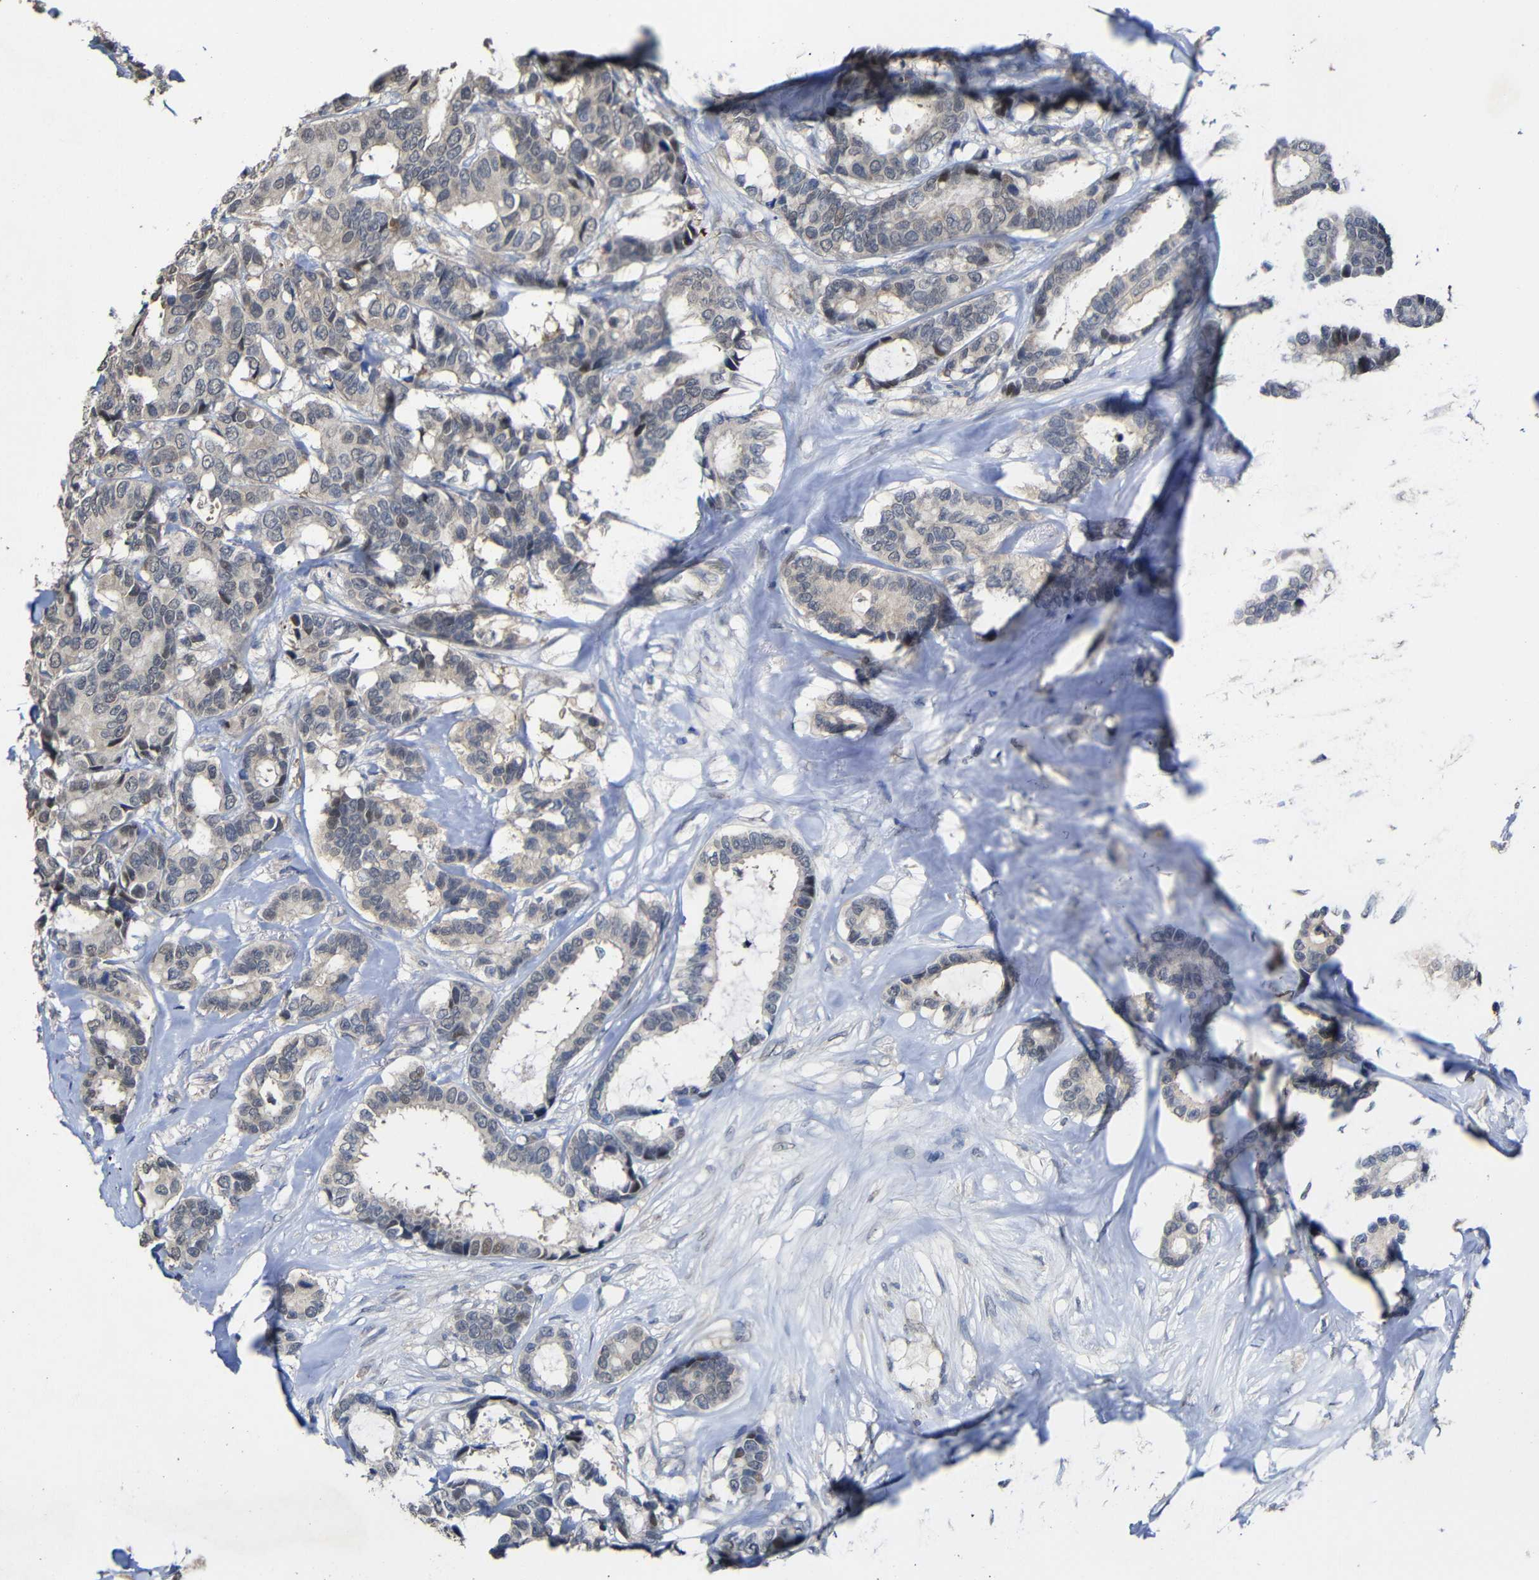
{"staining": {"intensity": "weak", "quantity": "<25%", "location": "cytoplasmic/membranous"}, "tissue": "breast cancer", "cell_type": "Tumor cells", "image_type": "cancer", "snomed": [{"axis": "morphology", "description": "Duct carcinoma"}, {"axis": "topography", "description": "Breast"}], "caption": "Intraductal carcinoma (breast) stained for a protein using immunohistochemistry (IHC) shows no positivity tumor cells.", "gene": "ATG12", "patient": {"sex": "female", "age": 87}}